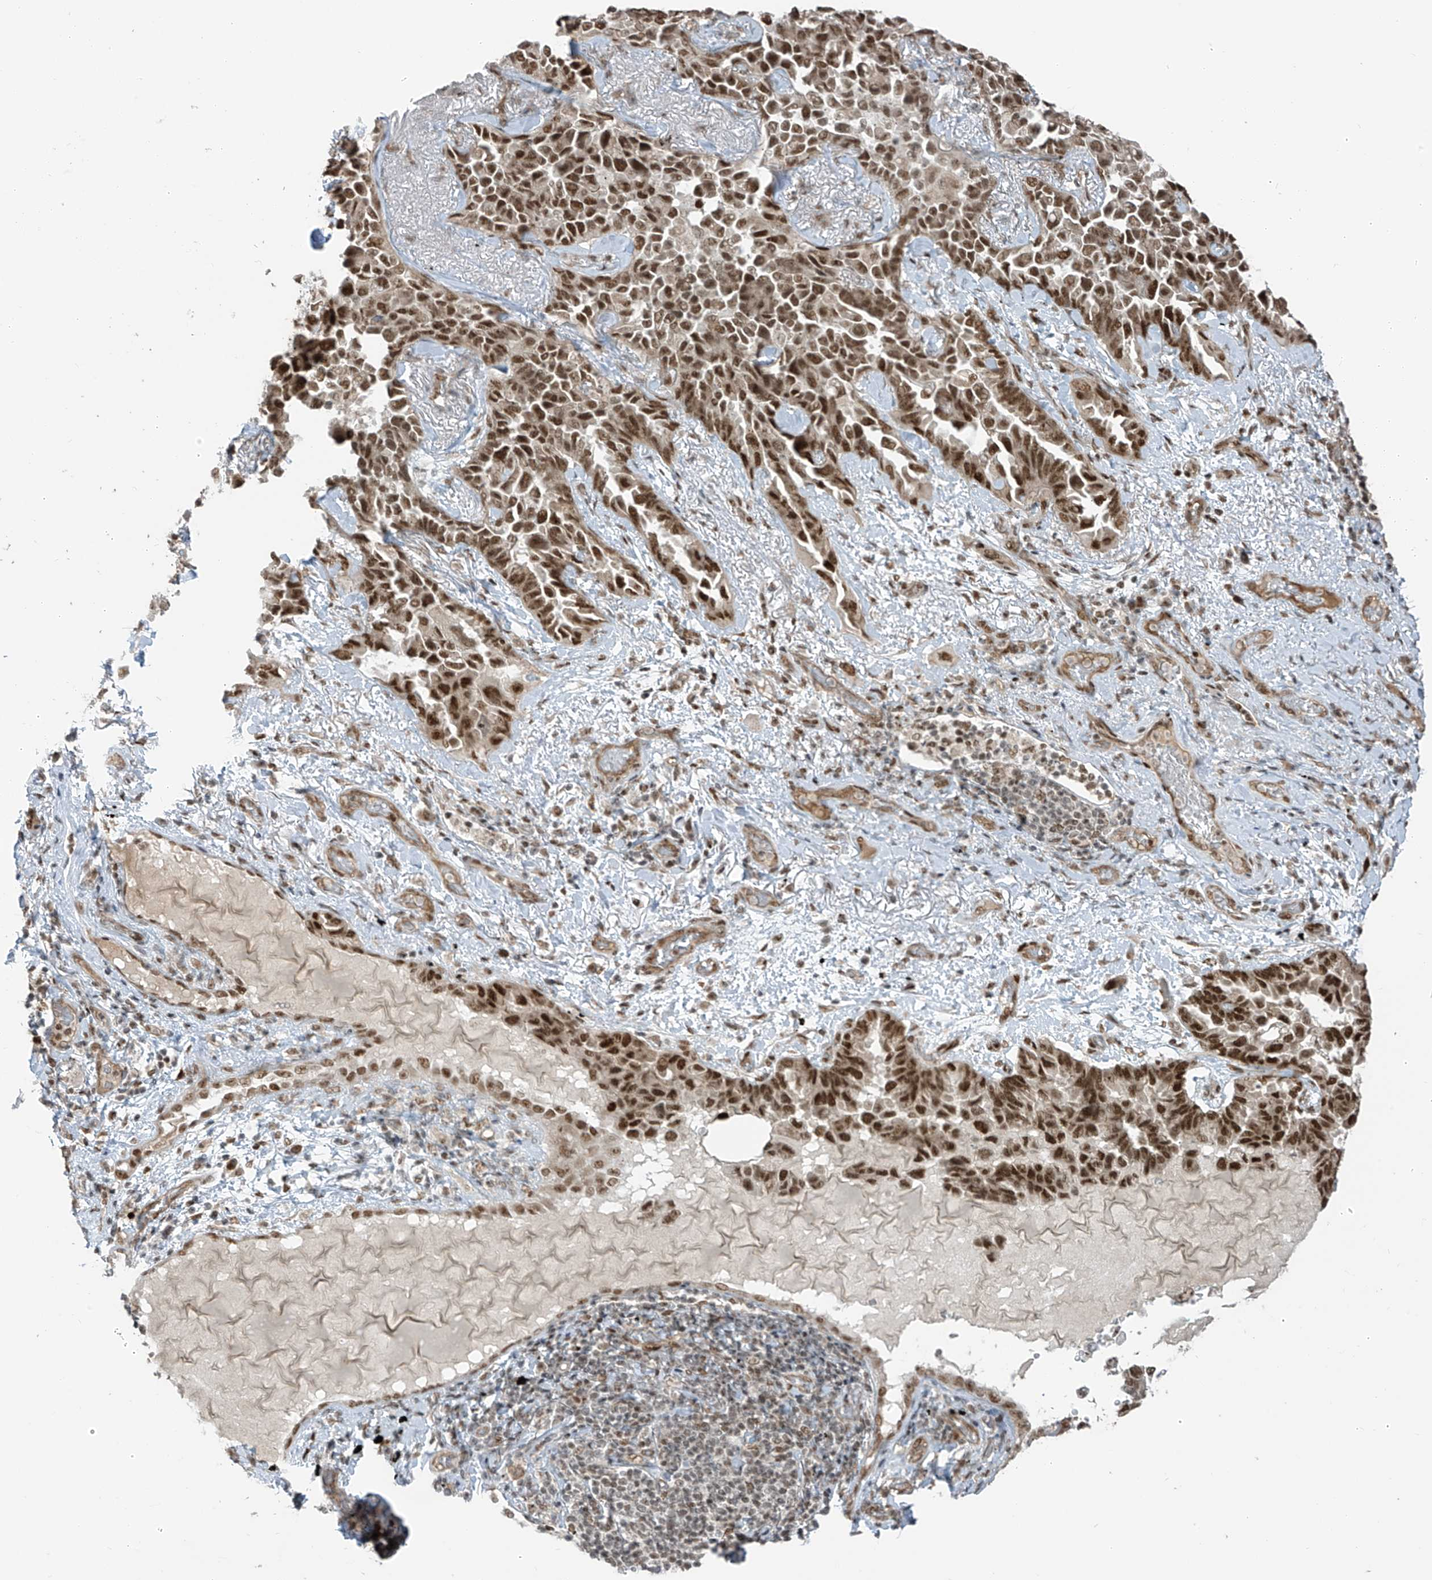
{"staining": {"intensity": "strong", "quantity": "25%-75%", "location": "nuclear"}, "tissue": "lung cancer", "cell_type": "Tumor cells", "image_type": "cancer", "snomed": [{"axis": "morphology", "description": "Adenocarcinoma, NOS"}, {"axis": "topography", "description": "Lung"}], "caption": "Protein analysis of lung adenocarcinoma tissue exhibits strong nuclear positivity in approximately 25%-75% of tumor cells.", "gene": "ARHGEF3", "patient": {"sex": "female", "age": 67}}